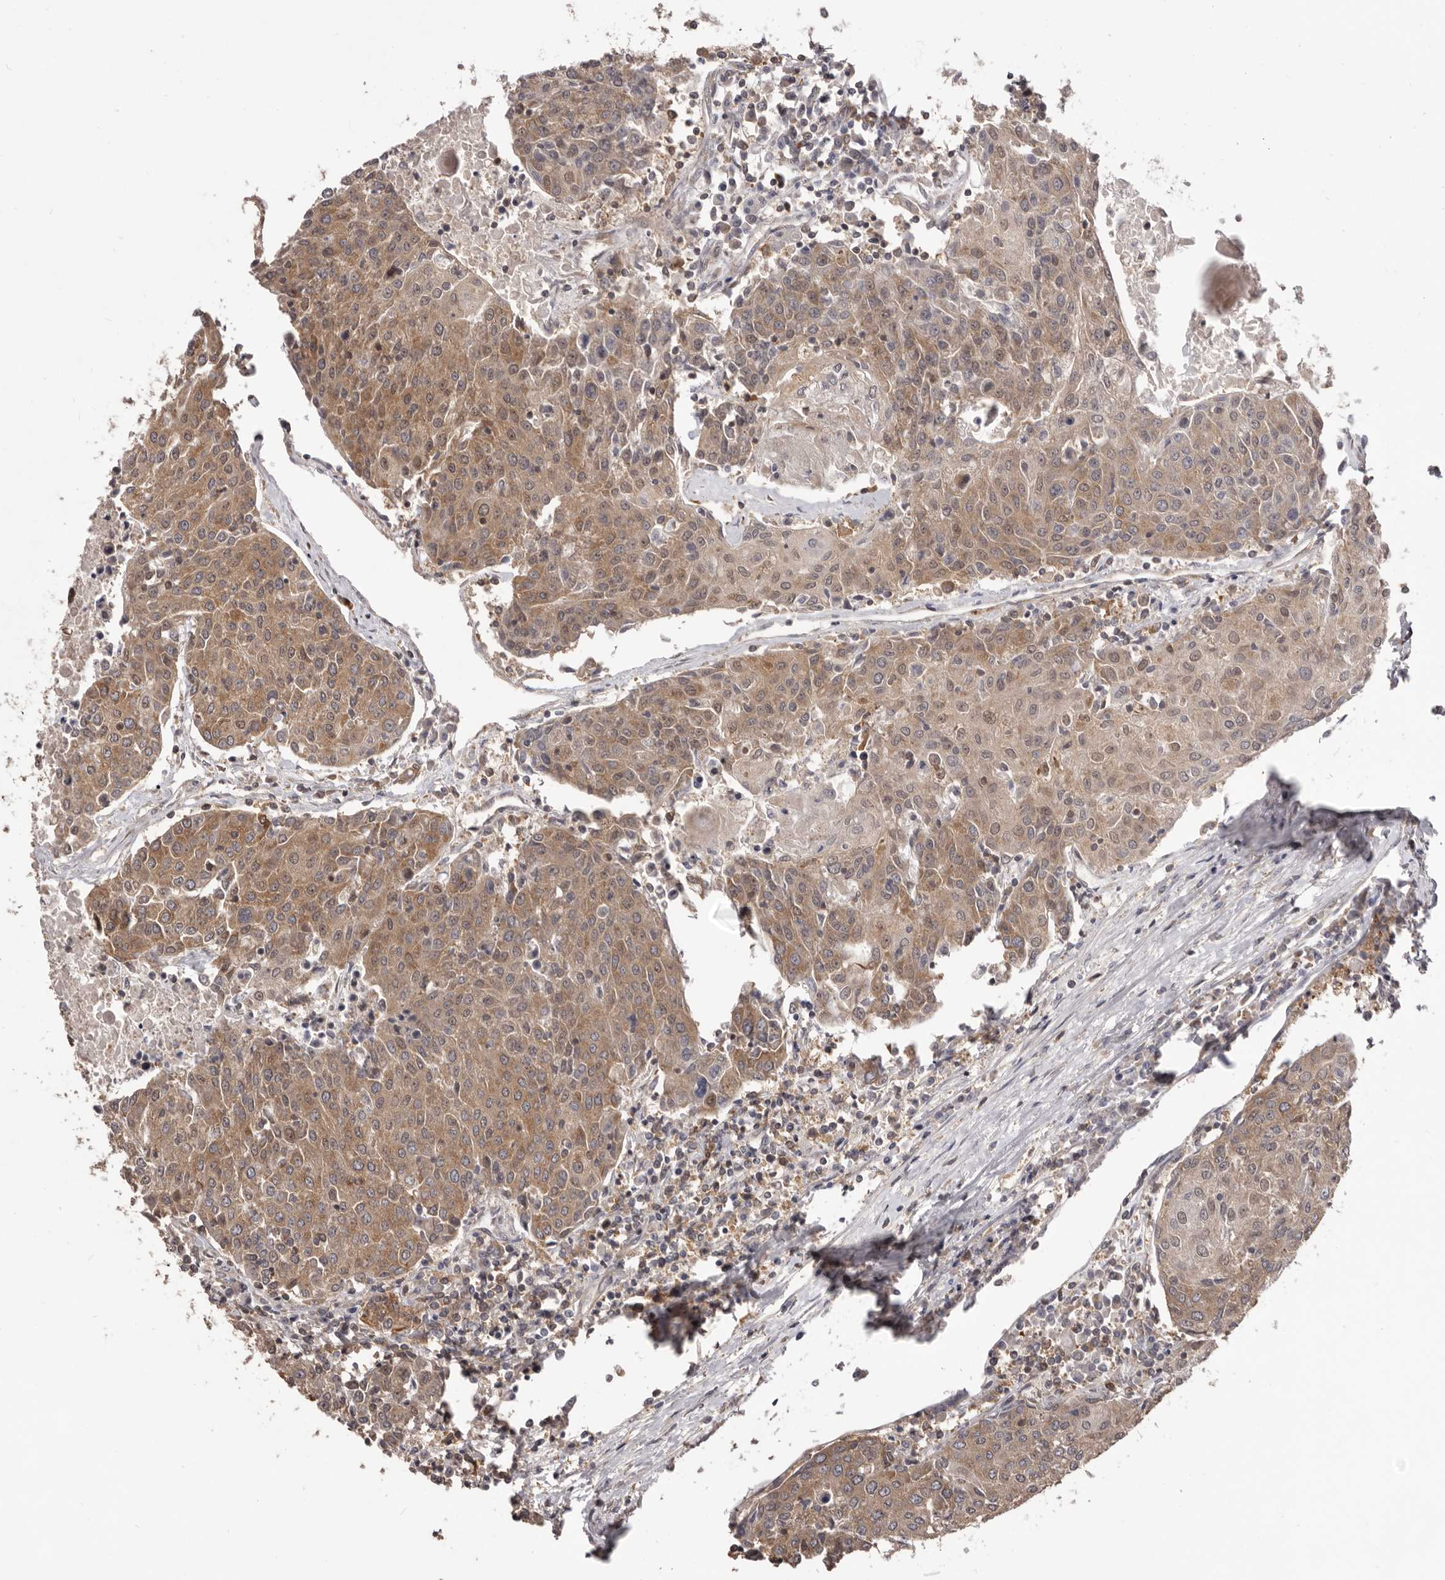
{"staining": {"intensity": "moderate", "quantity": ">75%", "location": "cytoplasmic/membranous"}, "tissue": "urothelial cancer", "cell_type": "Tumor cells", "image_type": "cancer", "snomed": [{"axis": "morphology", "description": "Urothelial carcinoma, High grade"}, {"axis": "topography", "description": "Urinary bladder"}], "caption": "Immunohistochemical staining of human high-grade urothelial carcinoma exhibits medium levels of moderate cytoplasmic/membranous protein expression in about >75% of tumor cells.", "gene": "HBS1L", "patient": {"sex": "female", "age": 85}}